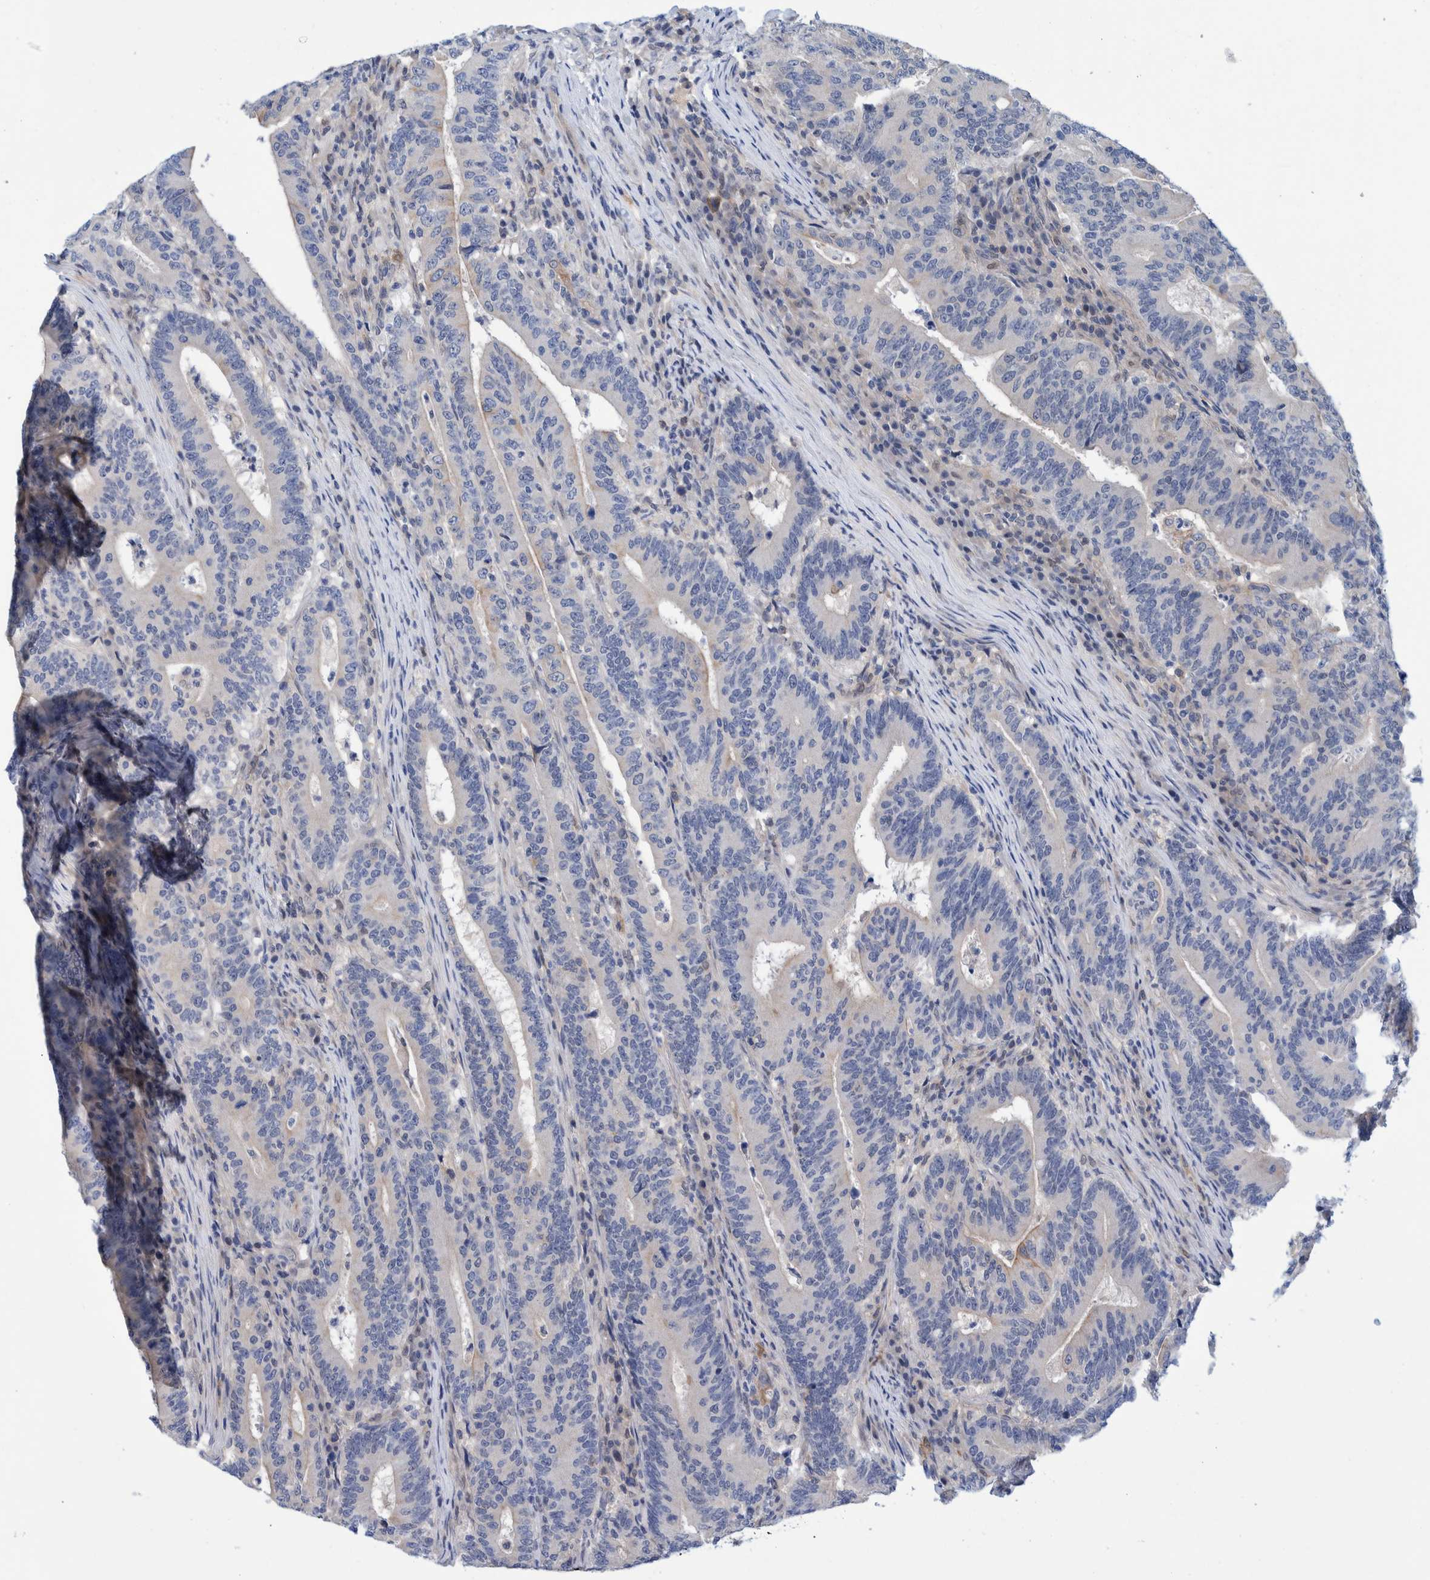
{"staining": {"intensity": "negative", "quantity": "none", "location": "none"}, "tissue": "colorectal cancer", "cell_type": "Tumor cells", "image_type": "cancer", "snomed": [{"axis": "morphology", "description": "Adenocarcinoma, NOS"}, {"axis": "topography", "description": "Colon"}], "caption": "This is an immunohistochemistry (IHC) histopathology image of human colorectal cancer. There is no expression in tumor cells.", "gene": "PFAS", "patient": {"sex": "female", "age": 66}}